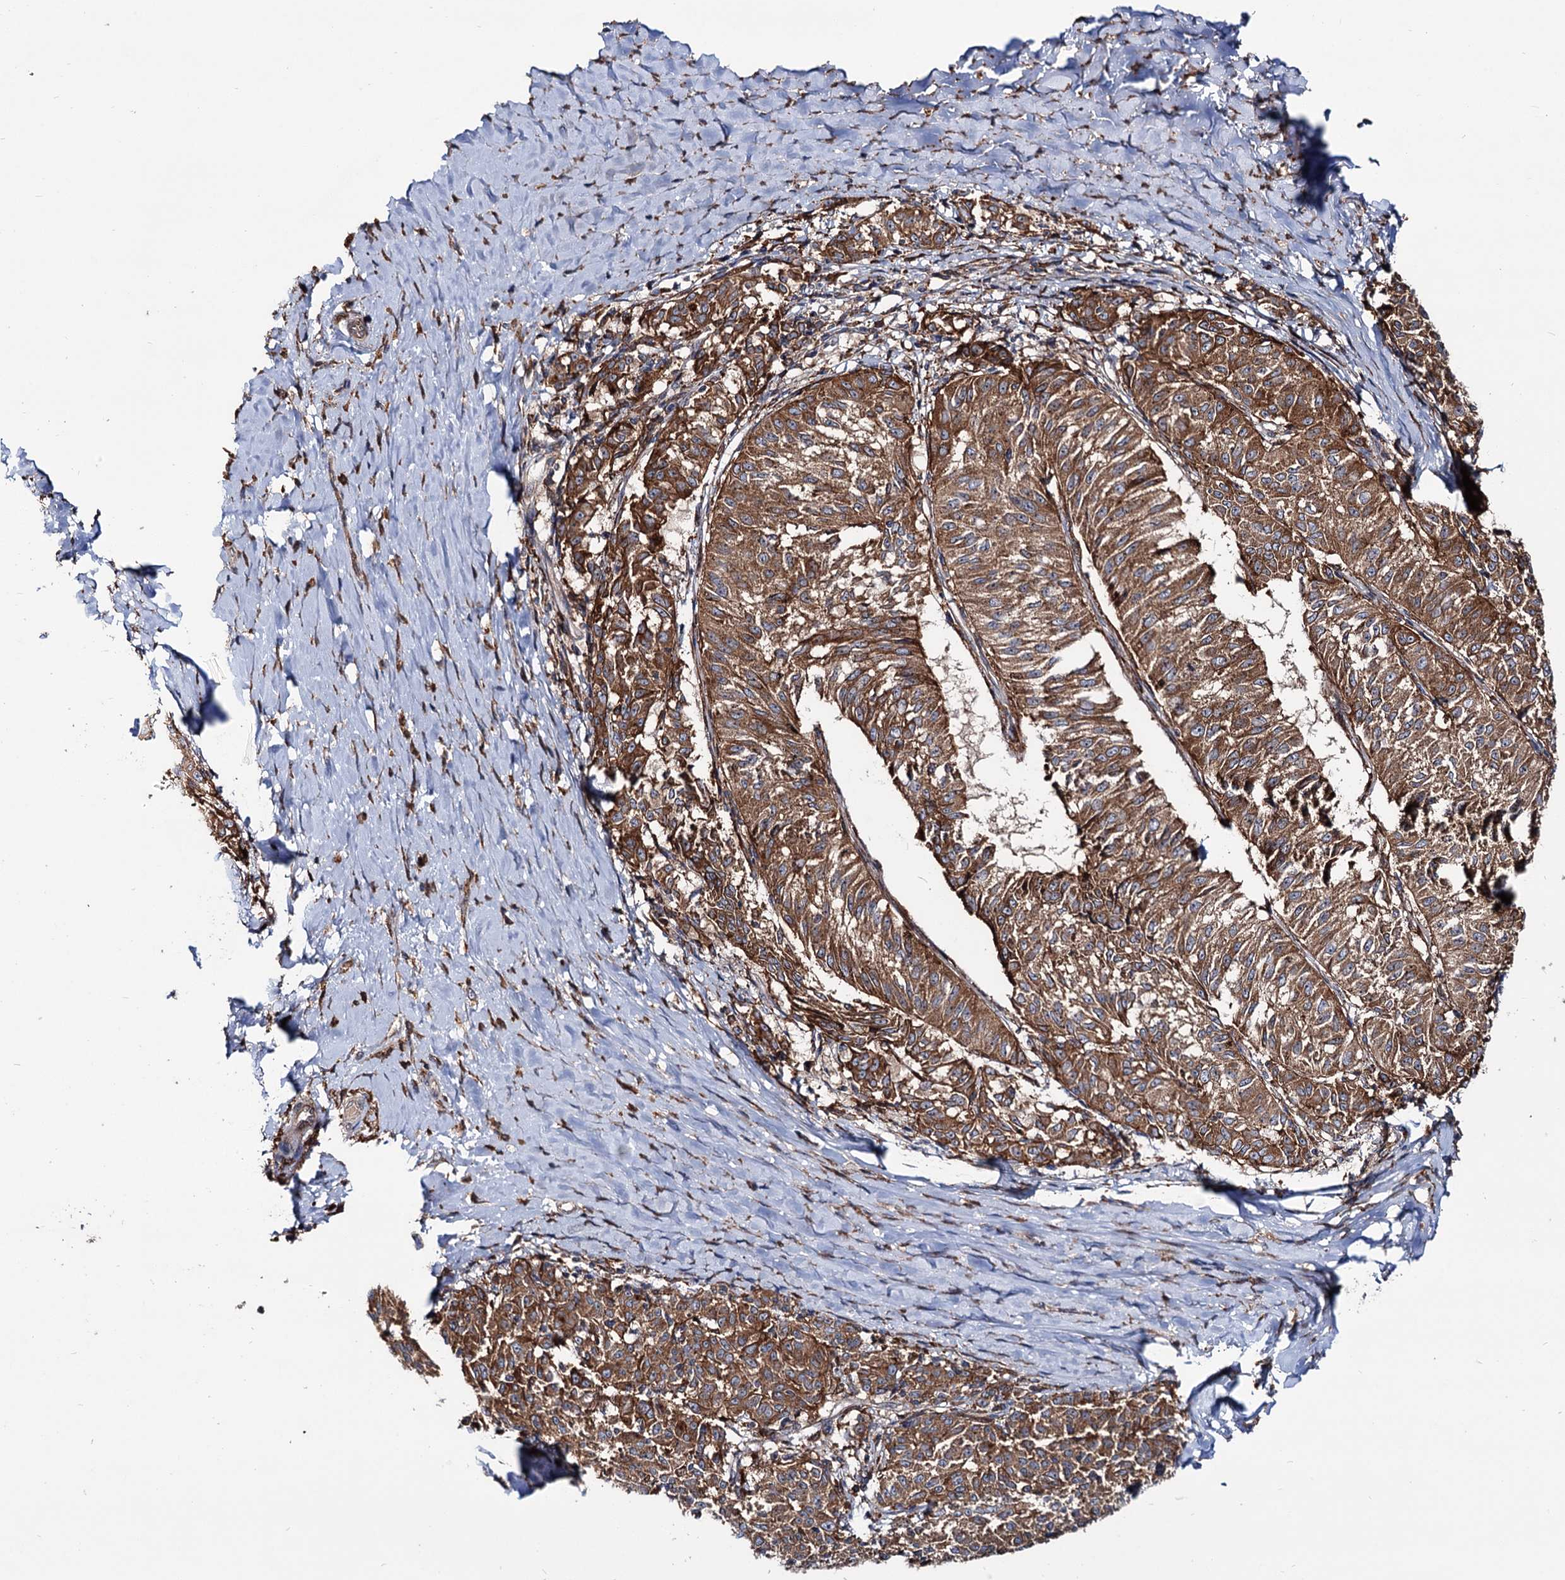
{"staining": {"intensity": "strong", "quantity": ">75%", "location": "cytoplasmic/membranous"}, "tissue": "melanoma", "cell_type": "Tumor cells", "image_type": "cancer", "snomed": [{"axis": "morphology", "description": "Malignant melanoma, NOS"}, {"axis": "topography", "description": "Skin"}], "caption": "Immunohistochemical staining of human melanoma exhibits strong cytoplasmic/membranous protein positivity in about >75% of tumor cells. The staining was performed using DAB, with brown indicating positive protein expression. Nuclei are stained blue with hematoxylin.", "gene": "RNF111", "patient": {"sex": "female", "age": 72}}